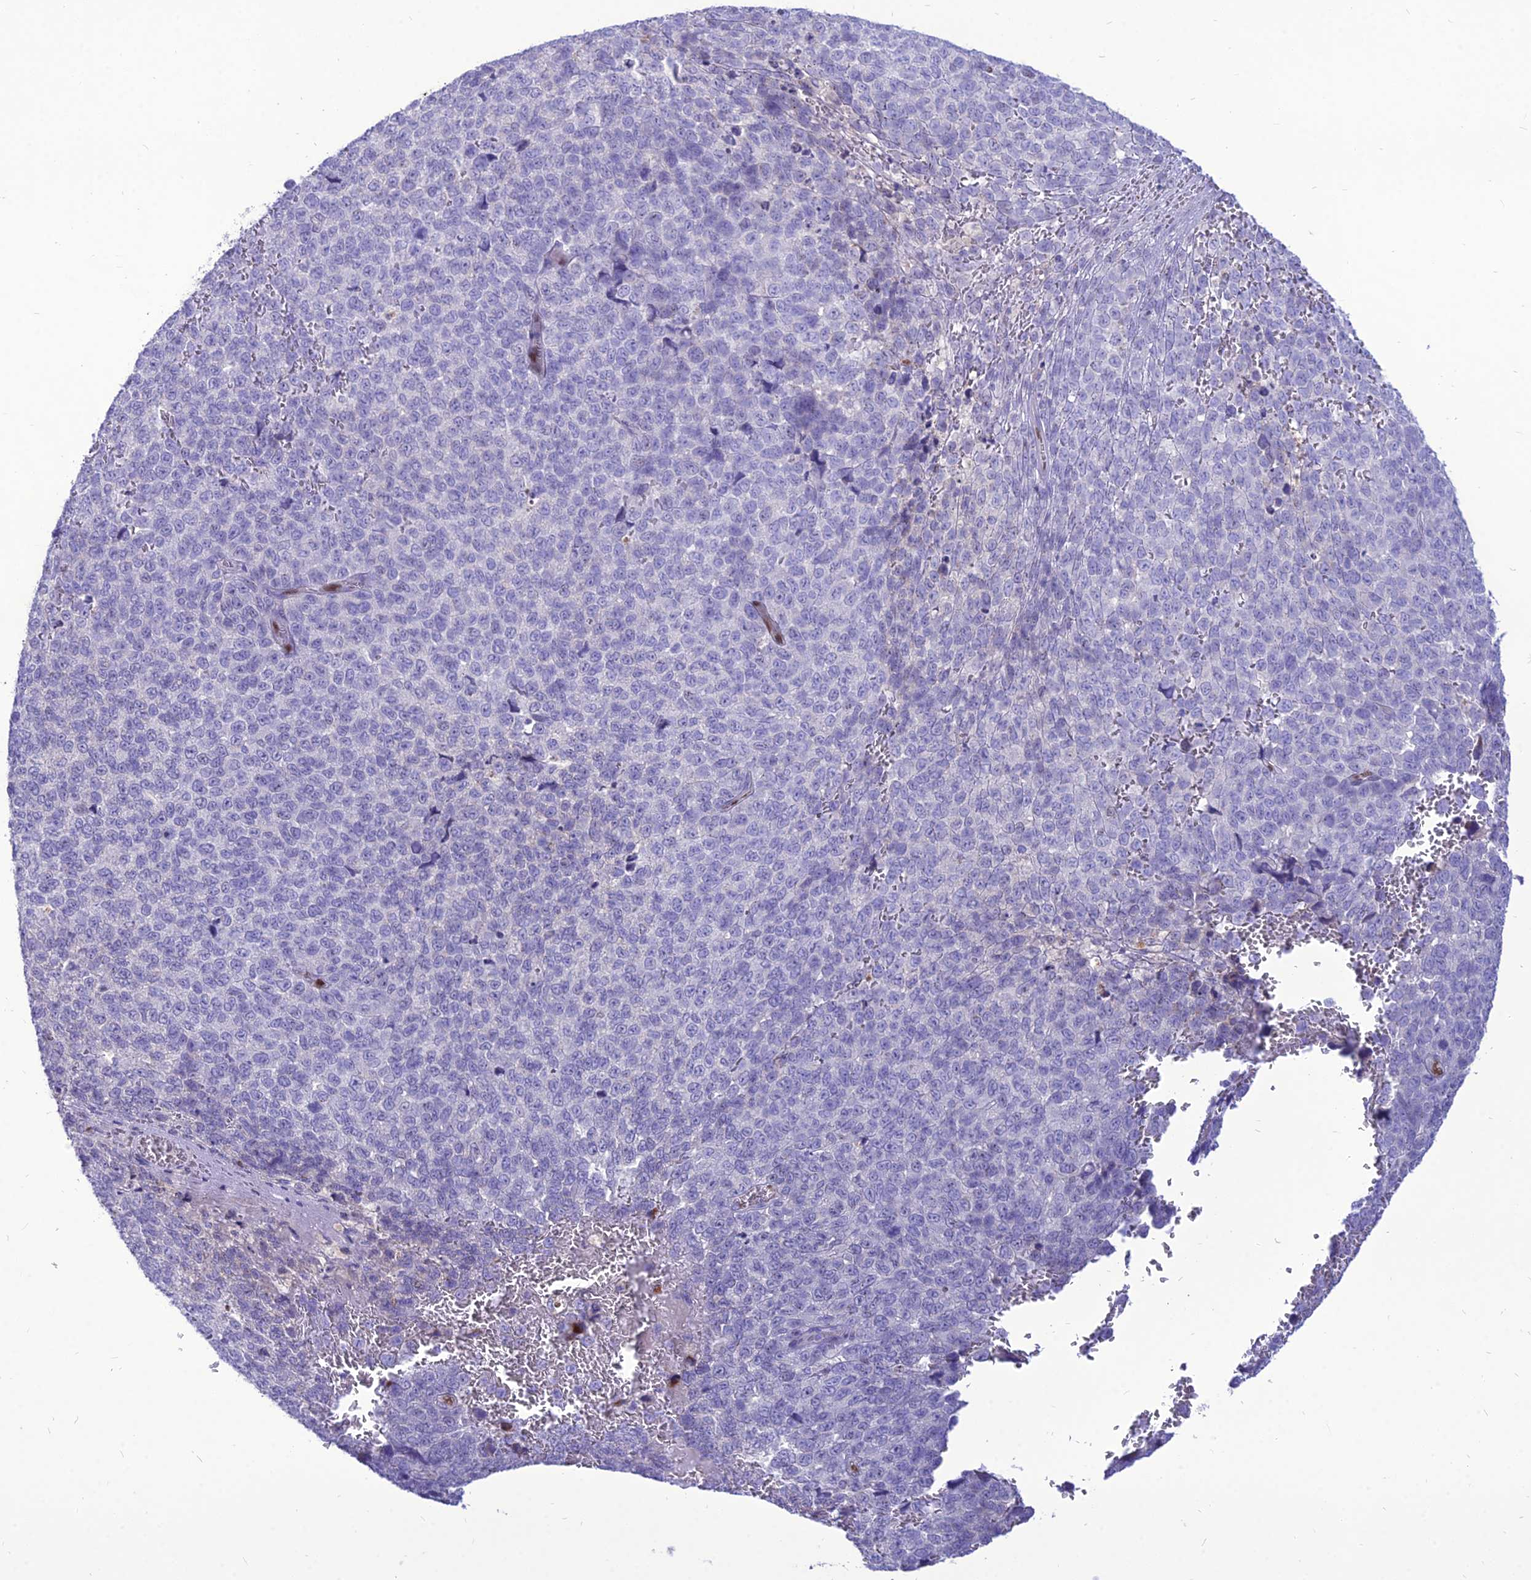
{"staining": {"intensity": "negative", "quantity": "none", "location": "none"}, "tissue": "melanoma", "cell_type": "Tumor cells", "image_type": "cancer", "snomed": [{"axis": "morphology", "description": "Malignant melanoma, NOS"}, {"axis": "topography", "description": "Nose, NOS"}], "caption": "There is no significant expression in tumor cells of melanoma.", "gene": "NOVA2", "patient": {"sex": "female", "age": 48}}